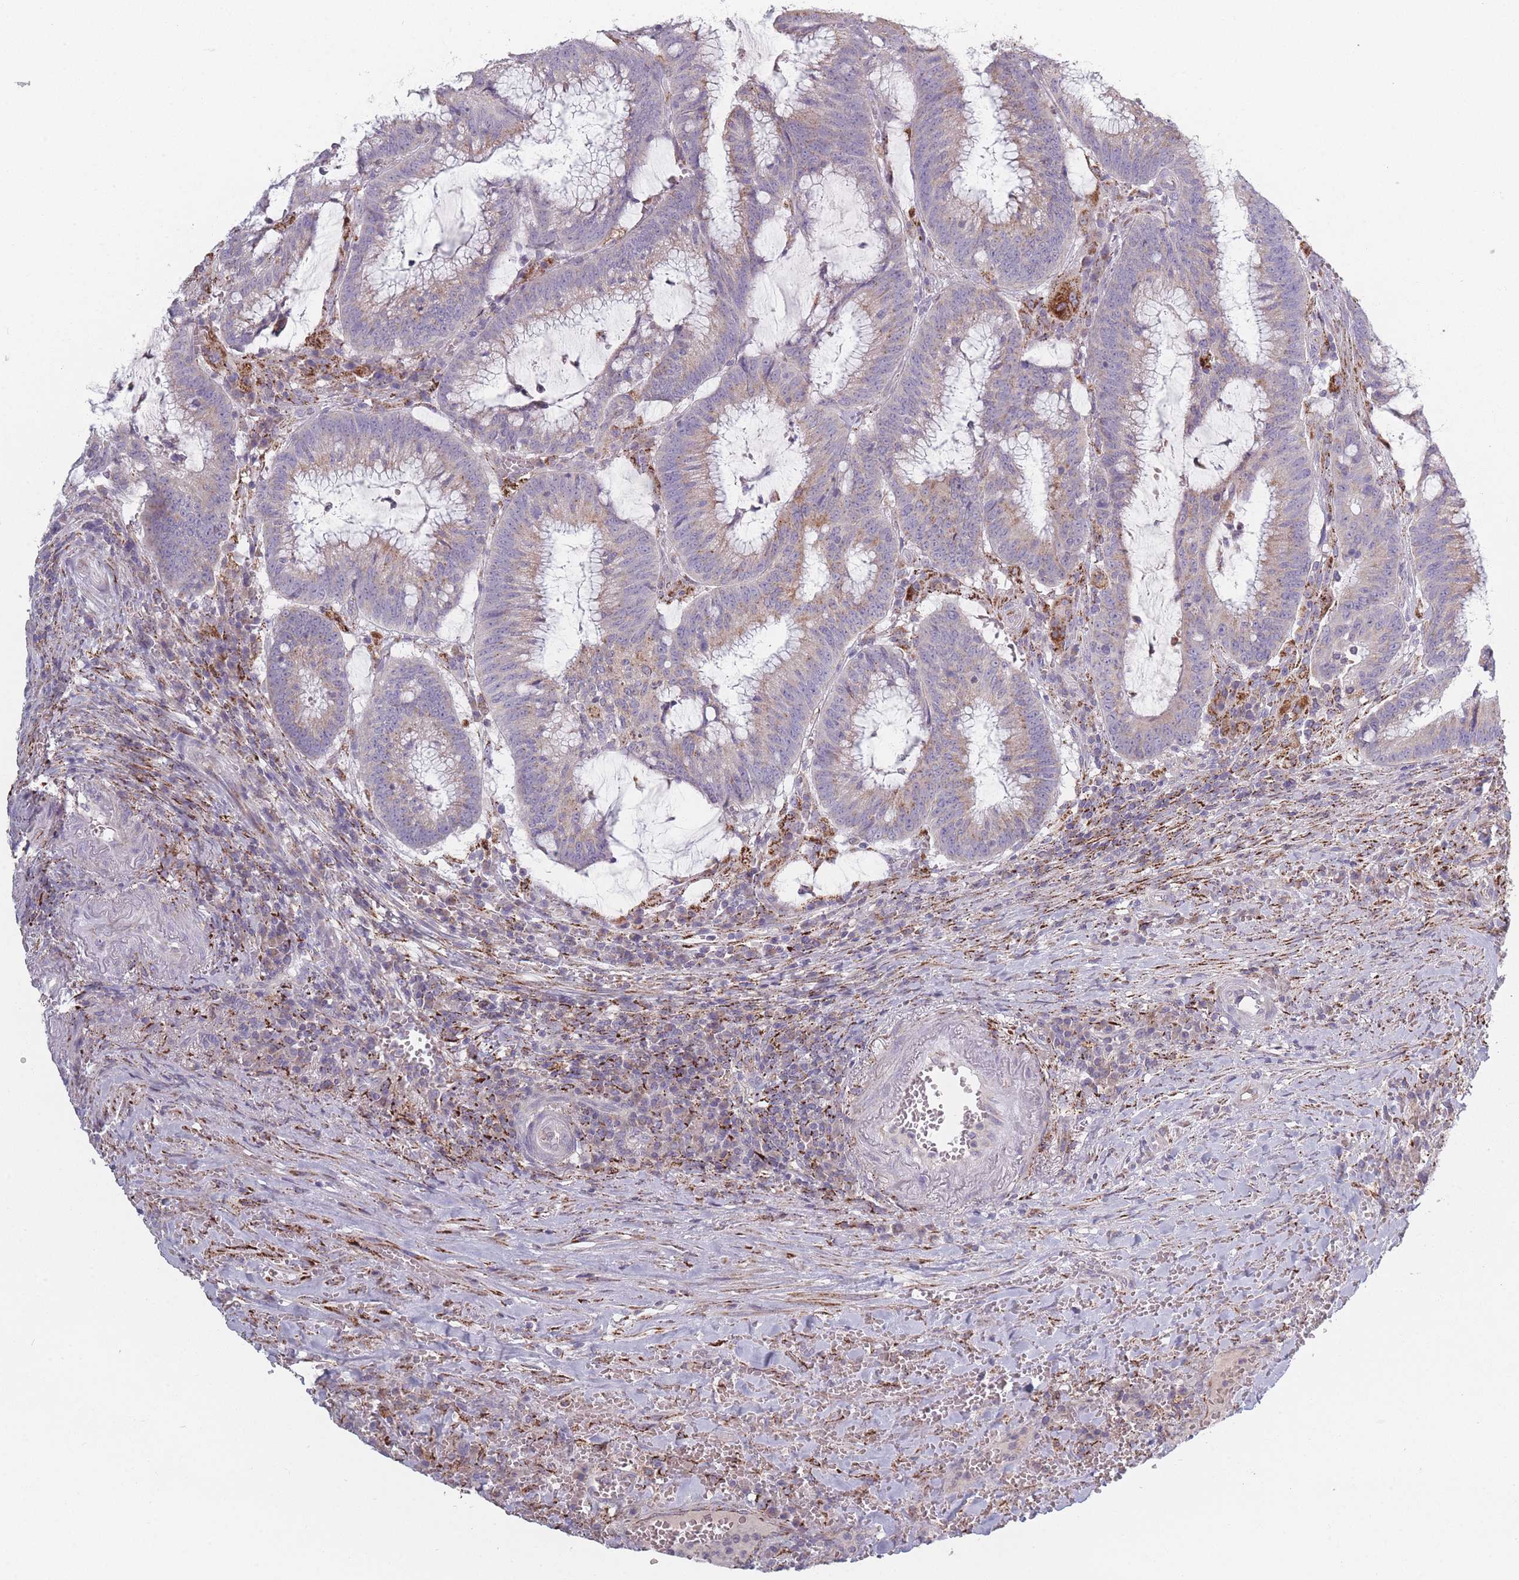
{"staining": {"intensity": "weak", "quantity": "<25%", "location": "cytoplasmic/membranous"}, "tissue": "colorectal cancer", "cell_type": "Tumor cells", "image_type": "cancer", "snomed": [{"axis": "morphology", "description": "Adenocarcinoma, NOS"}, {"axis": "topography", "description": "Rectum"}], "caption": "Tumor cells show no significant expression in colorectal cancer (adenocarcinoma). Brightfield microscopy of immunohistochemistry (IHC) stained with DAB (3,3'-diaminobenzidine) (brown) and hematoxylin (blue), captured at high magnification.", "gene": "PEX11B", "patient": {"sex": "female", "age": 77}}